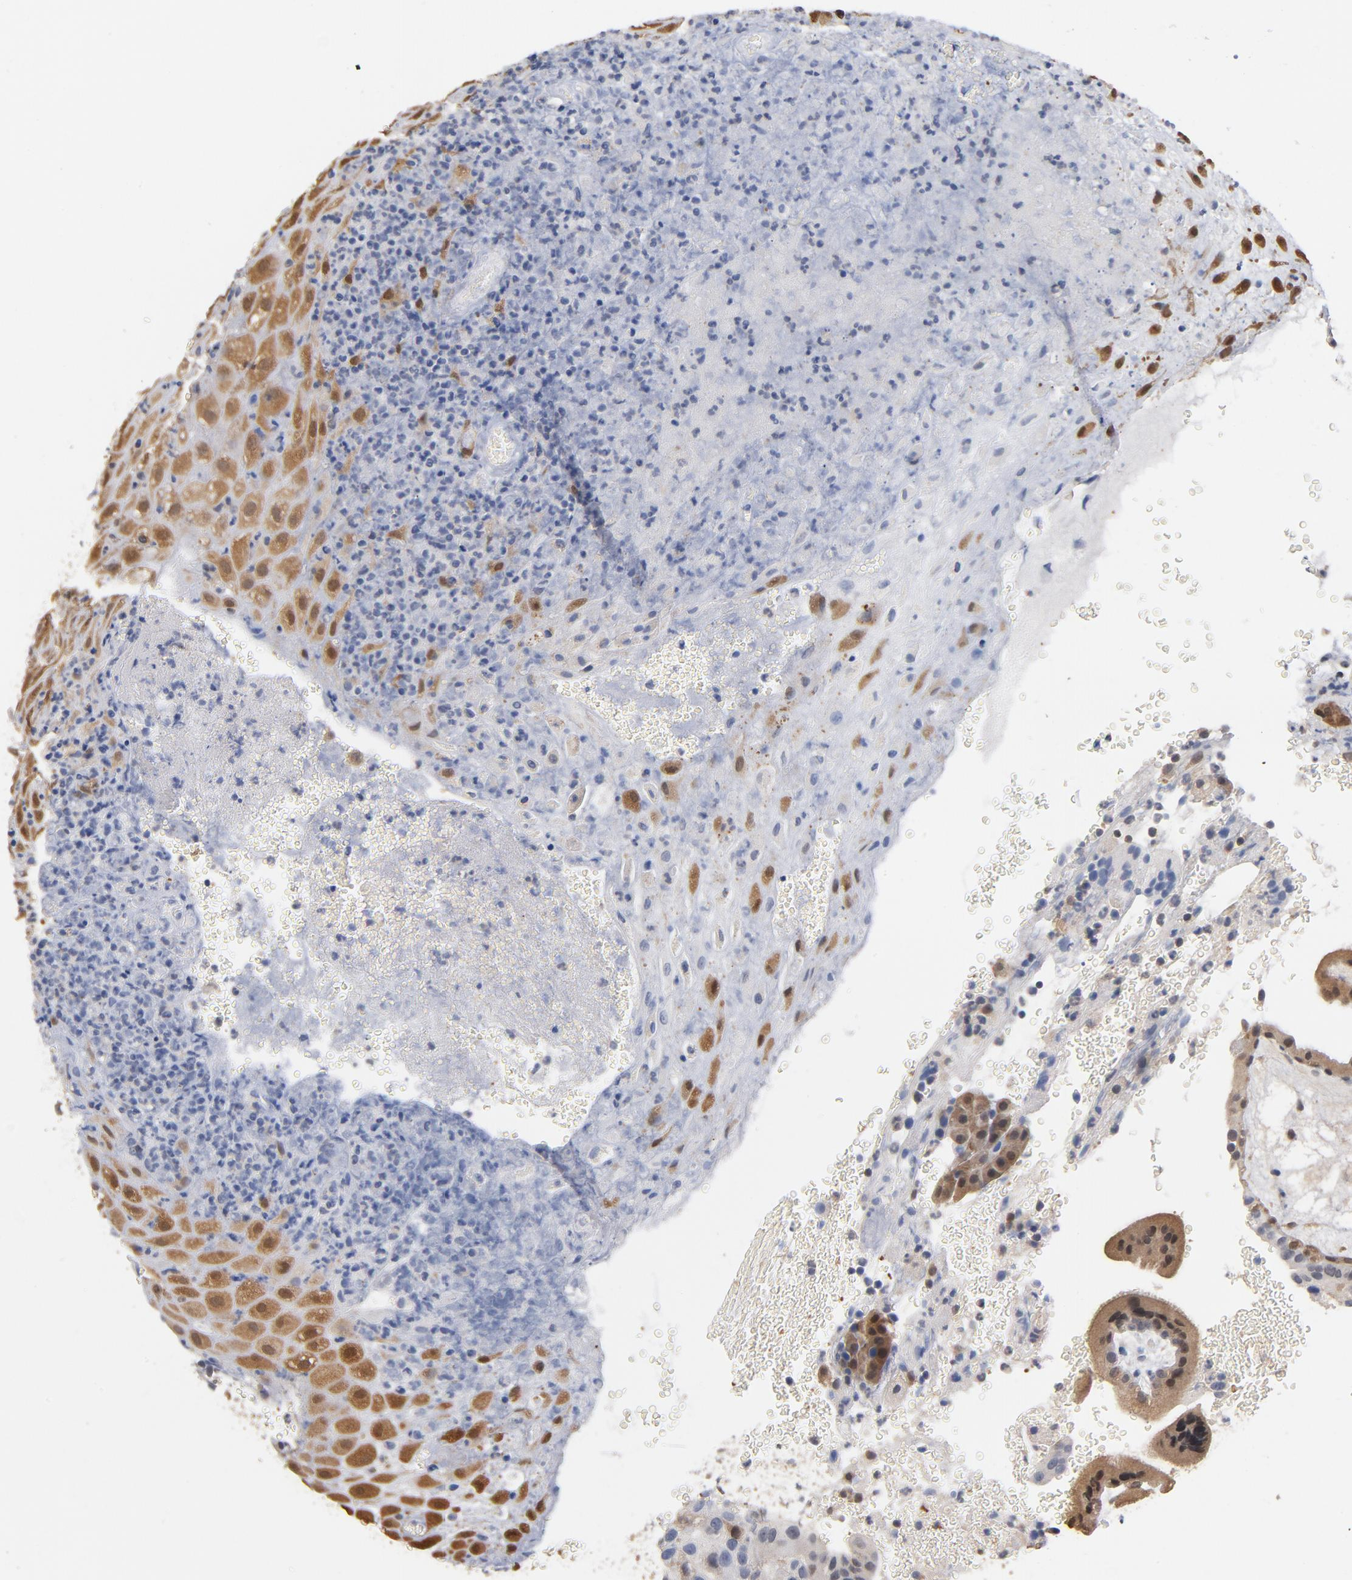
{"staining": {"intensity": "strong", "quantity": "25%-75%", "location": "cytoplasmic/membranous"}, "tissue": "placenta", "cell_type": "Decidual cells", "image_type": "normal", "snomed": [{"axis": "morphology", "description": "Normal tissue, NOS"}, {"axis": "topography", "description": "Placenta"}], "caption": "Protein expression analysis of unremarkable placenta displays strong cytoplasmic/membranous expression in about 25%-75% of decidual cells.", "gene": "MIF", "patient": {"sex": "female", "age": 19}}